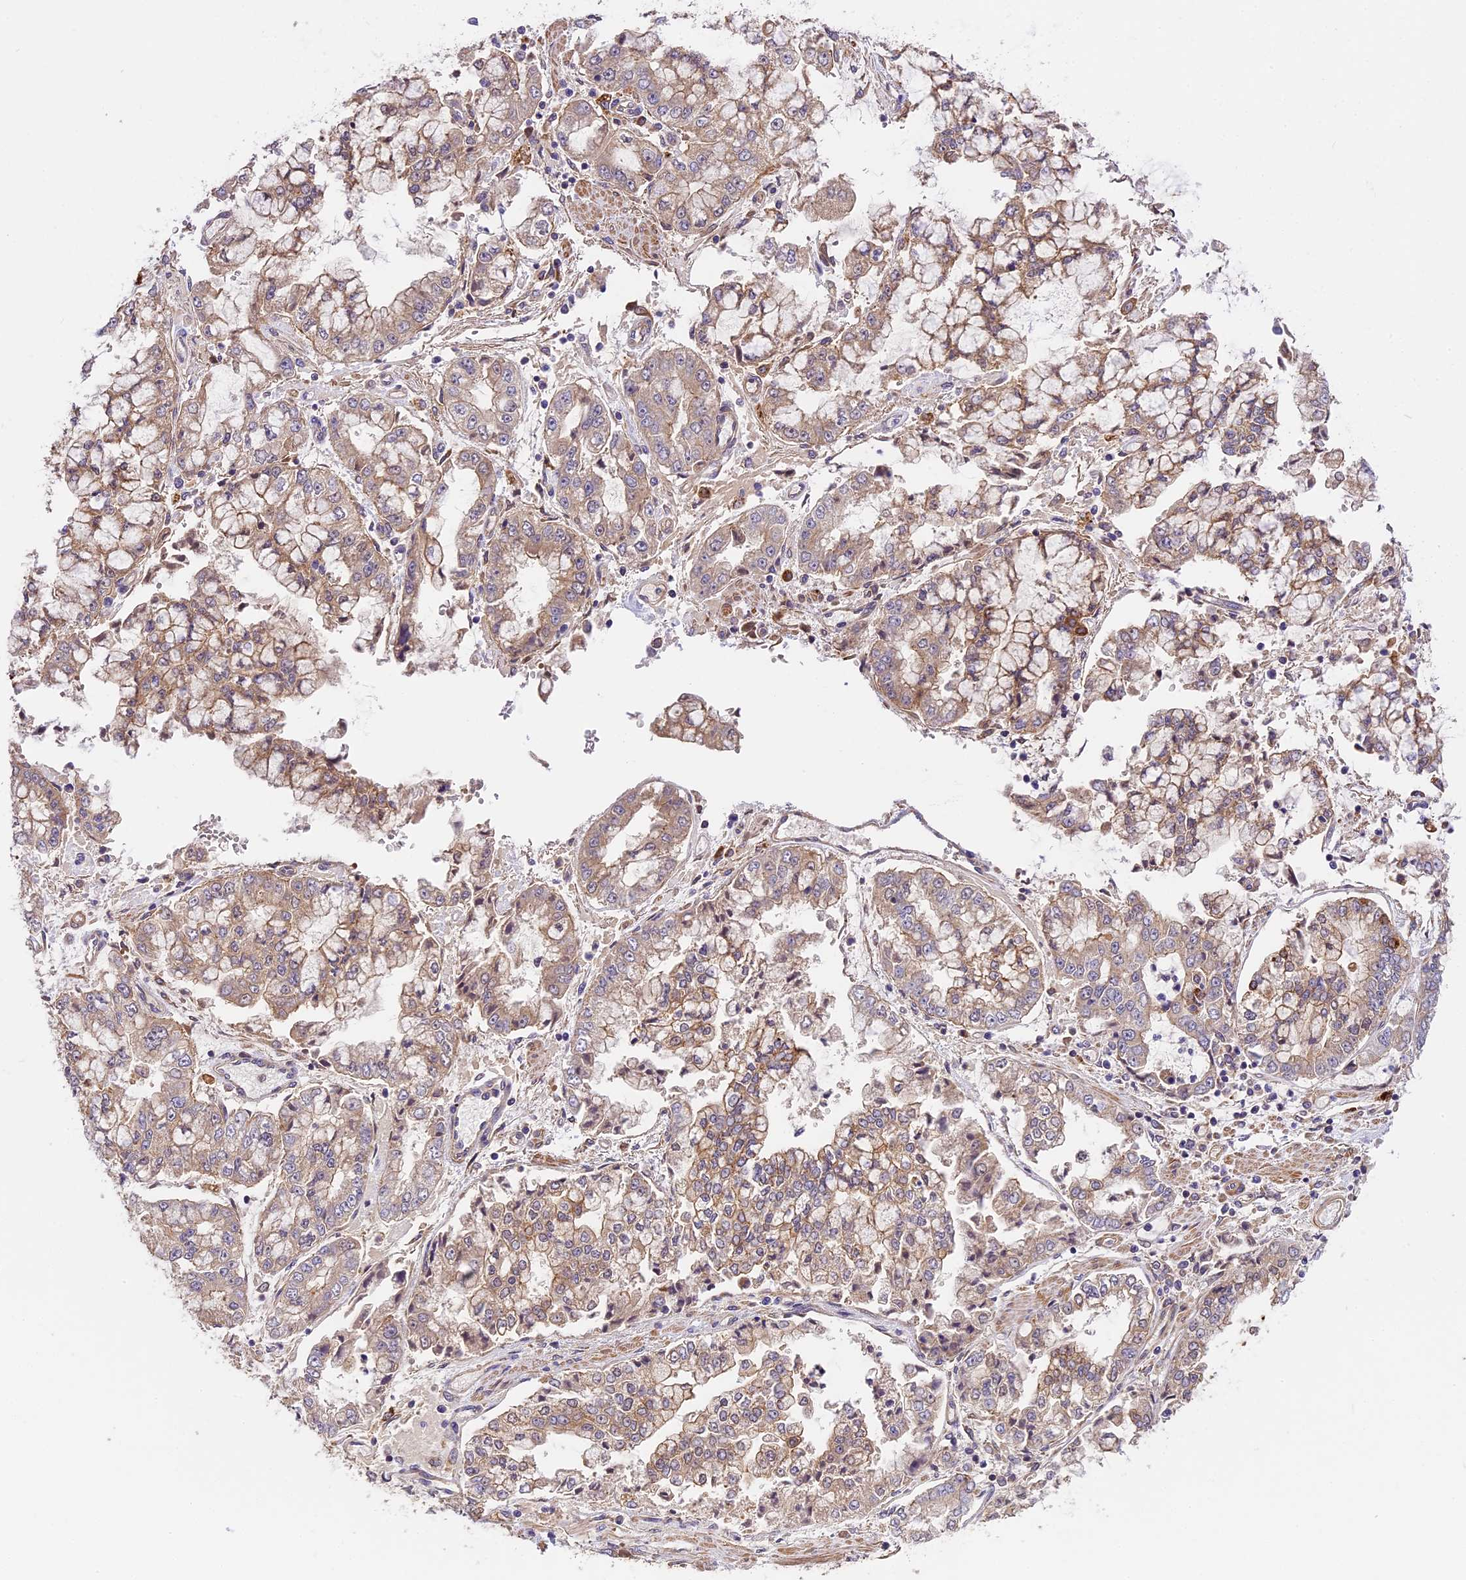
{"staining": {"intensity": "weak", "quantity": ">75%", "location": "cytoplasmic/membranous"}, "tissue": "stomach cancer", "cell_type": "Tumor cells", "image_type": "cancer", "snomed": [{"axis": "morphology", "description": "Adenocarcinoma, NOS"}, {"axis": "topography", "description": "Stomach"}], "caption": "Immunohistochemical staining of human stomach adenocarcinoma exhibits low levels of weak cytoplasmic/membranous positivity in approximately >75% of tumor cells. Immunohistochemistry (ihc) stains the protein of interest in brown and the nuclei are stained blue.", "gene": "COPE", "patient": {"sex": "male", "age": 76}}